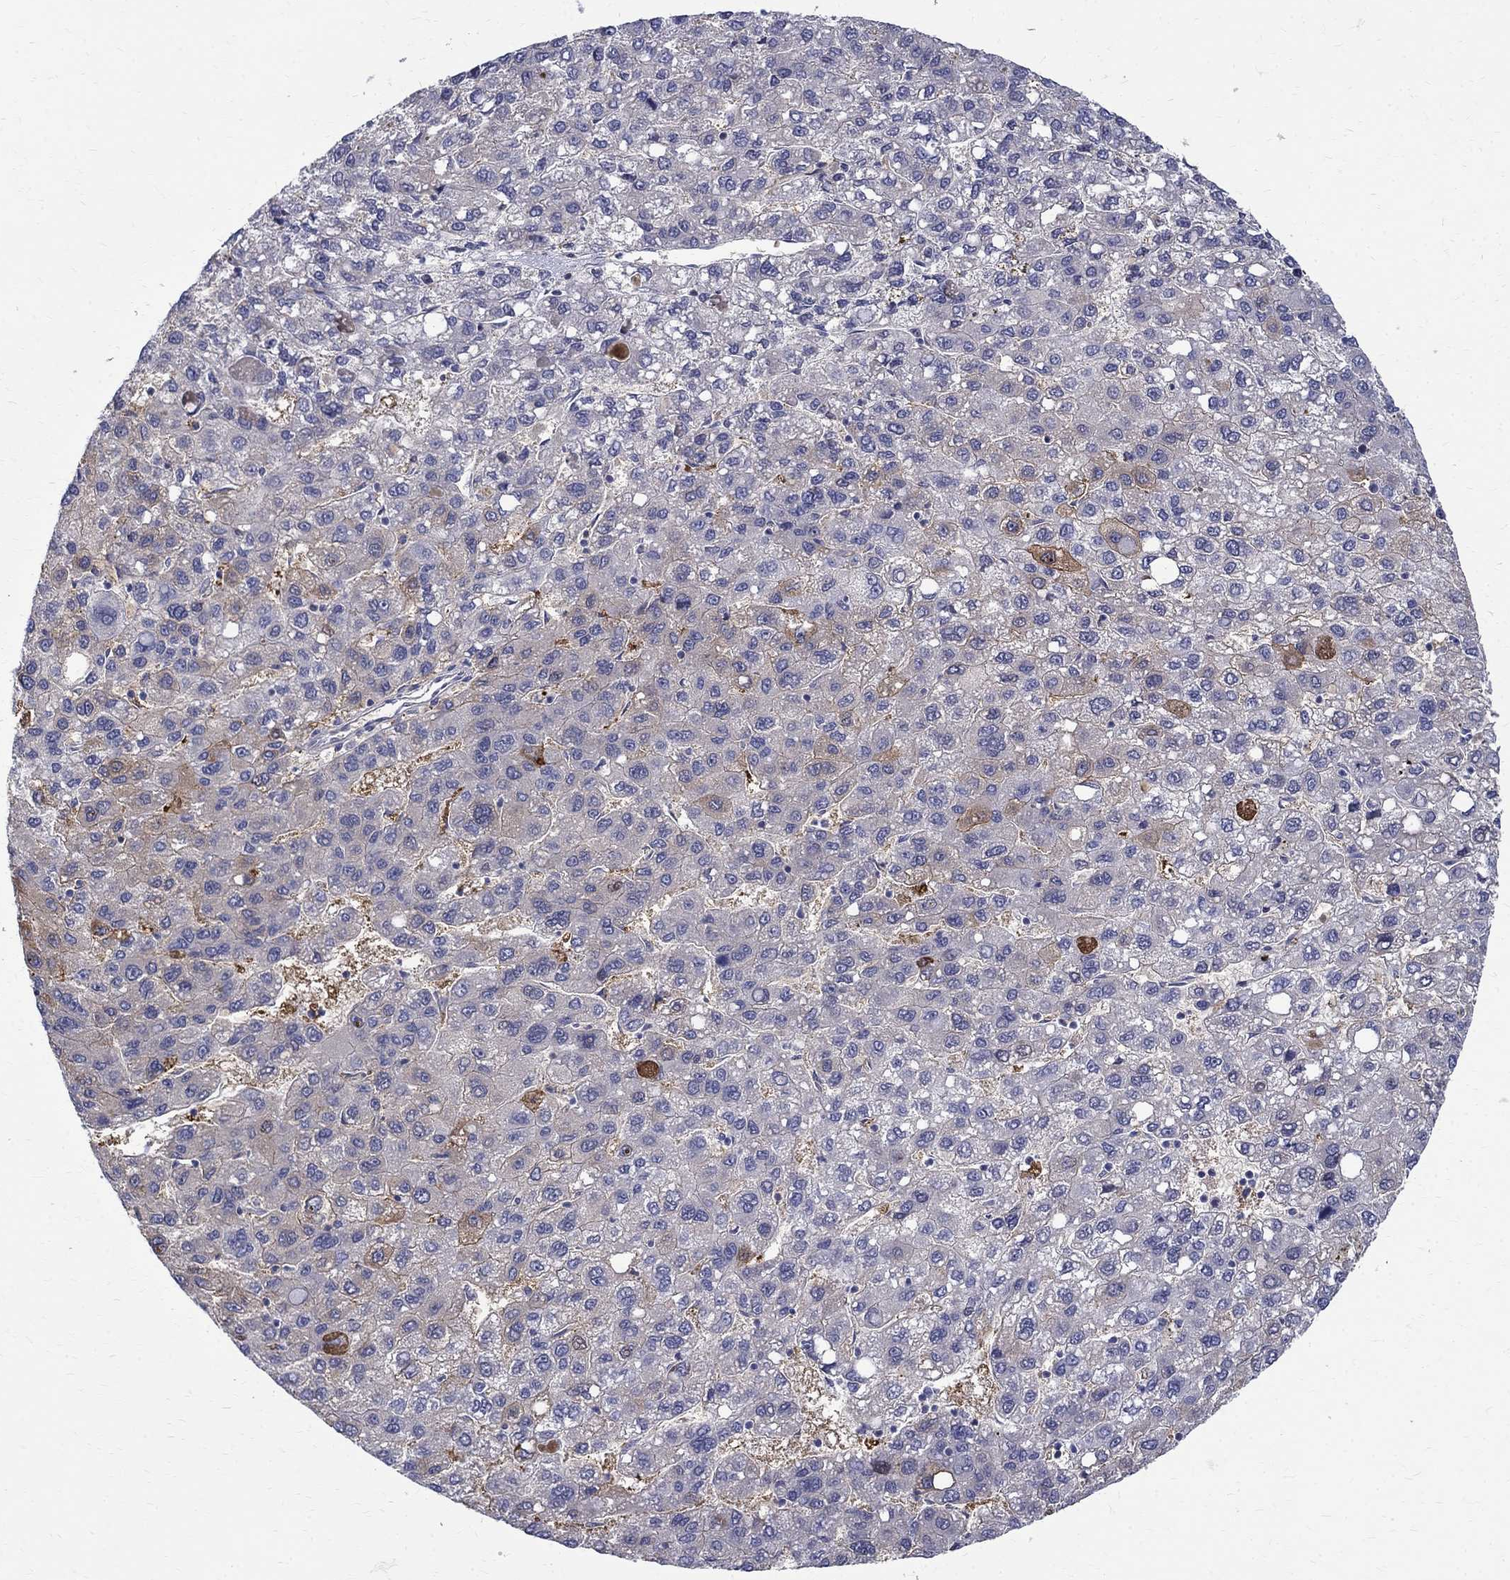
{"staining": {"intensity": "weak", "quantity": "25%-75%", "location": "cytoplasmic/membranous"}, "tissue": "liver cancer", "cell_type": "Tumor cells", "image_type": "cancer", "snomed": [{"axis": "morphology", "description": "Carcinoma, Hepatocellular, NOS"}, {"axis": "topography", "description": "Liver"}], "caption": "Tumor cells exhibit weak cytoplasmic/membranous positivity in about 25%-75% of cells in liver cancer (hepatocellular carcinoma). (DAB = brown stain, brightfield microscopy at high magnification).", "gene": "AGER", "patient": {"sex": "female", "age": 82}}